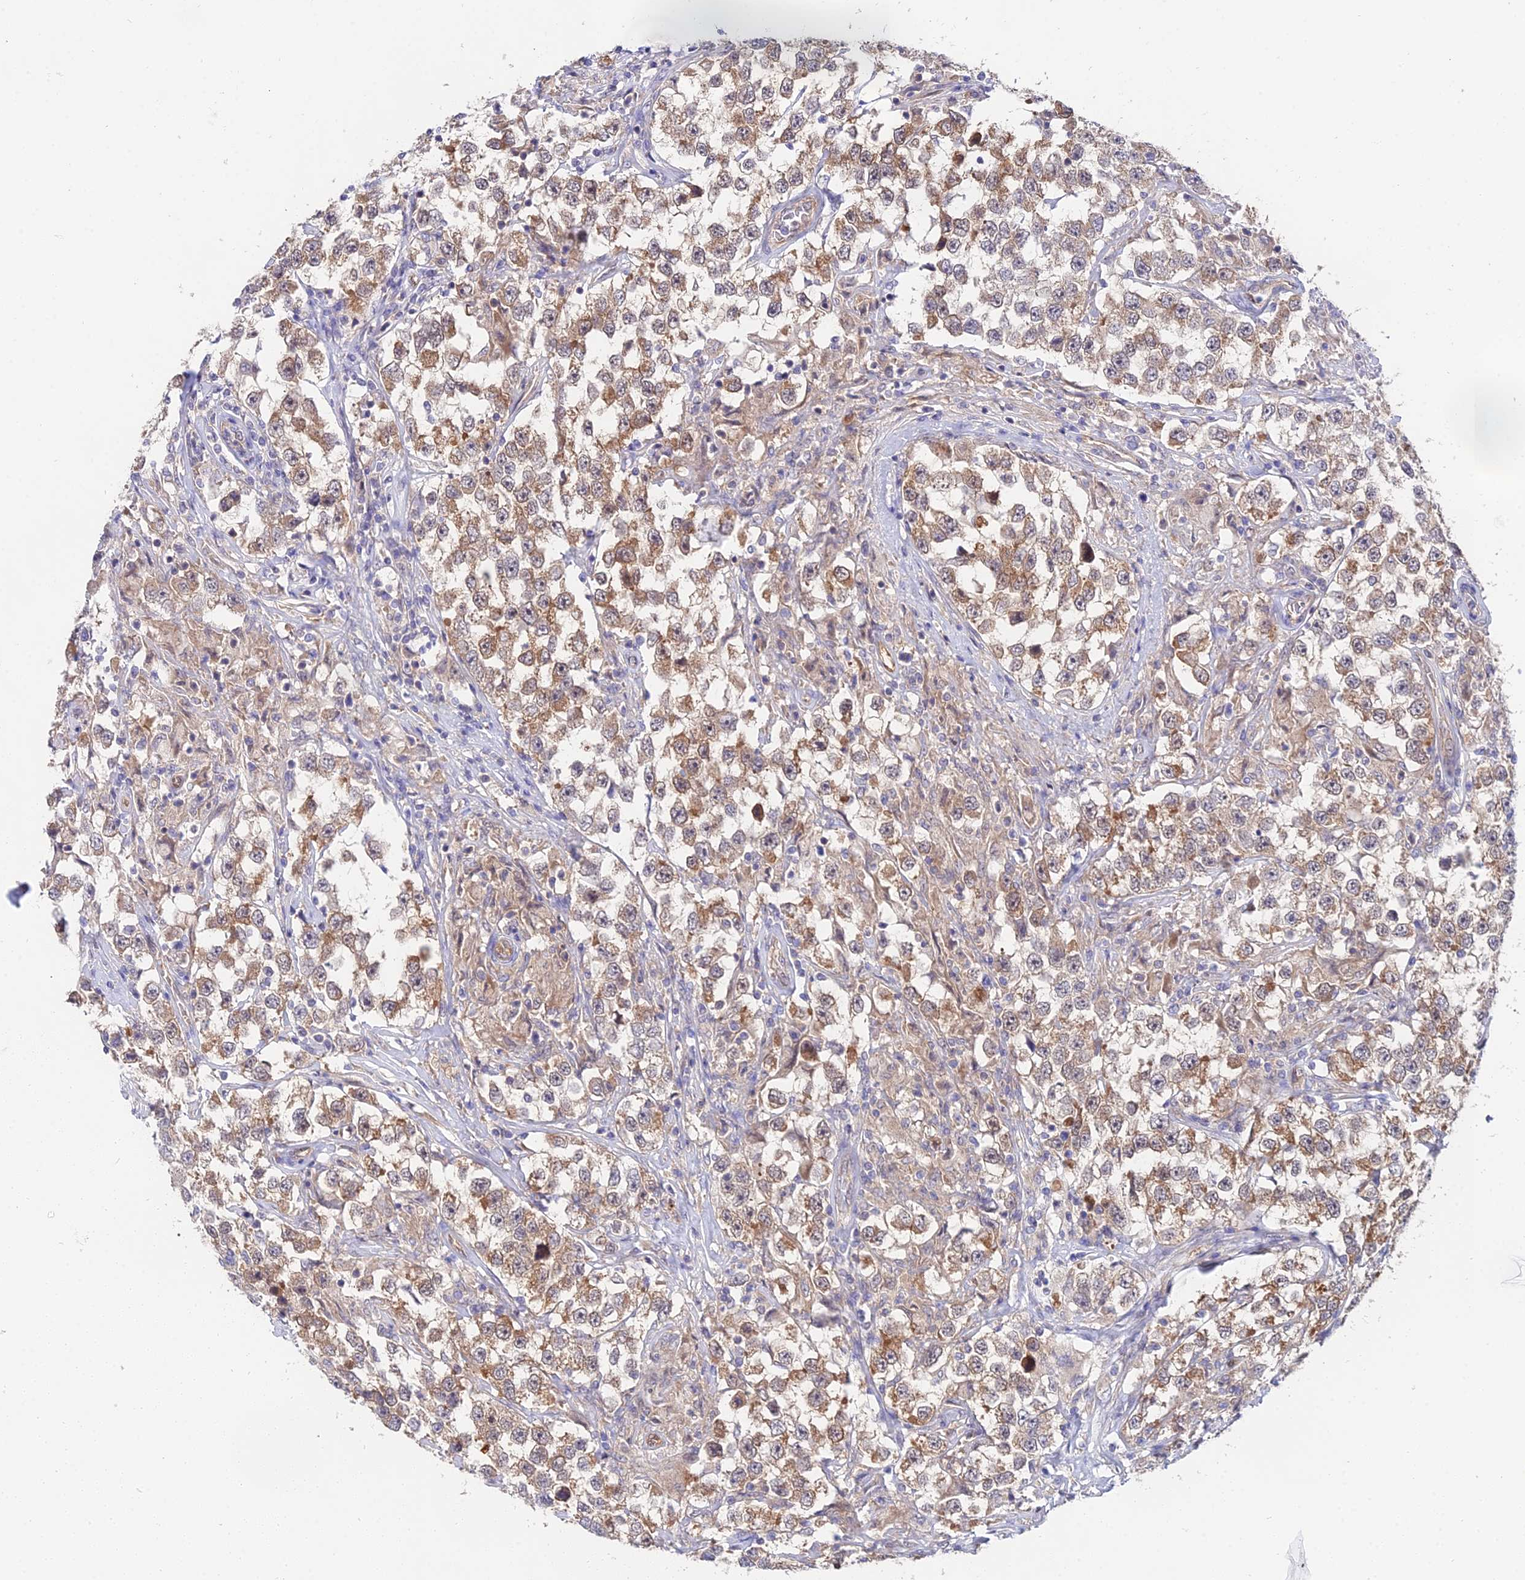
{"staining": {"intensity": "moderate", "quantity": ">75%", "location": "cytoplasmic/membranous"}, "tissue": "testis cancer", "cell_type": "Tumor cells", "image_type": "cancer", "snomed": [{"axis": "morphology", "description": "Seminoma, NOS"}, {"axis": "topography", "description": "Testis"}], "caption": "Immunohistochemistry (IHC) micrograph of human testis seminoma stained for a protein (brown), which shows medium levels of moderate cytoplasmic/membranous staining in approximately >75% of tumor cells.", "gene": "PPP2R2C", "patient": {"sex": "male", "age": 46}}